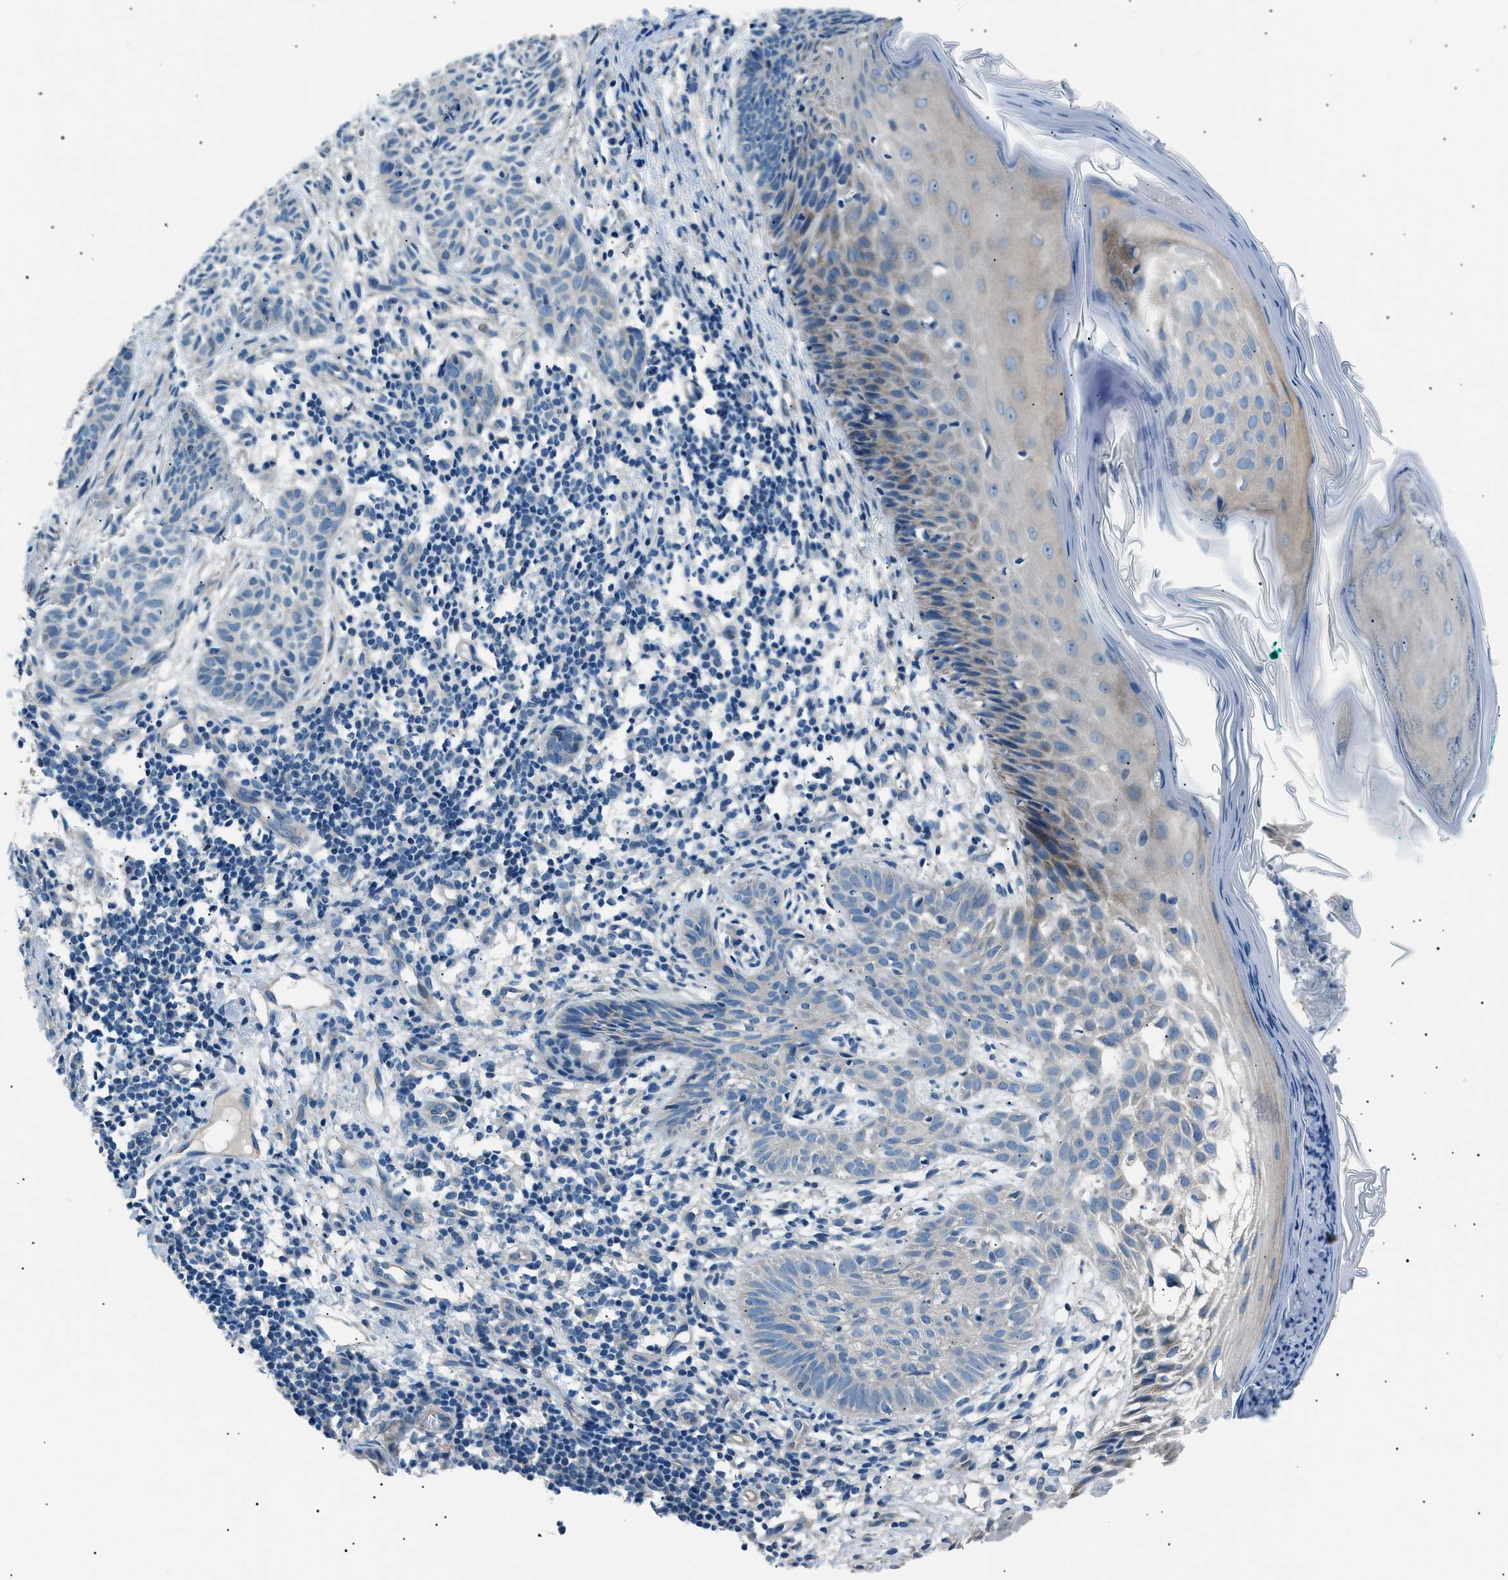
{"staining": {"intensity": "negative", "quantity": "none", "location": "none"}, "tissue": "skin cancer", "cell_type": "Tumor cells", "image_type": "cancer", "snomed": [{"axis": "morphology", "description": "Basal cell carcinoma"}, {"axis": "topography", "description": "Skin"}], "caption": "This is an IHC photomicrograph of human skin cancer (basal cell carcinoma). There is no expression in tumor cells.", "gene": "LRRC37B", "patient": {"sex": "male", "age": 60}}